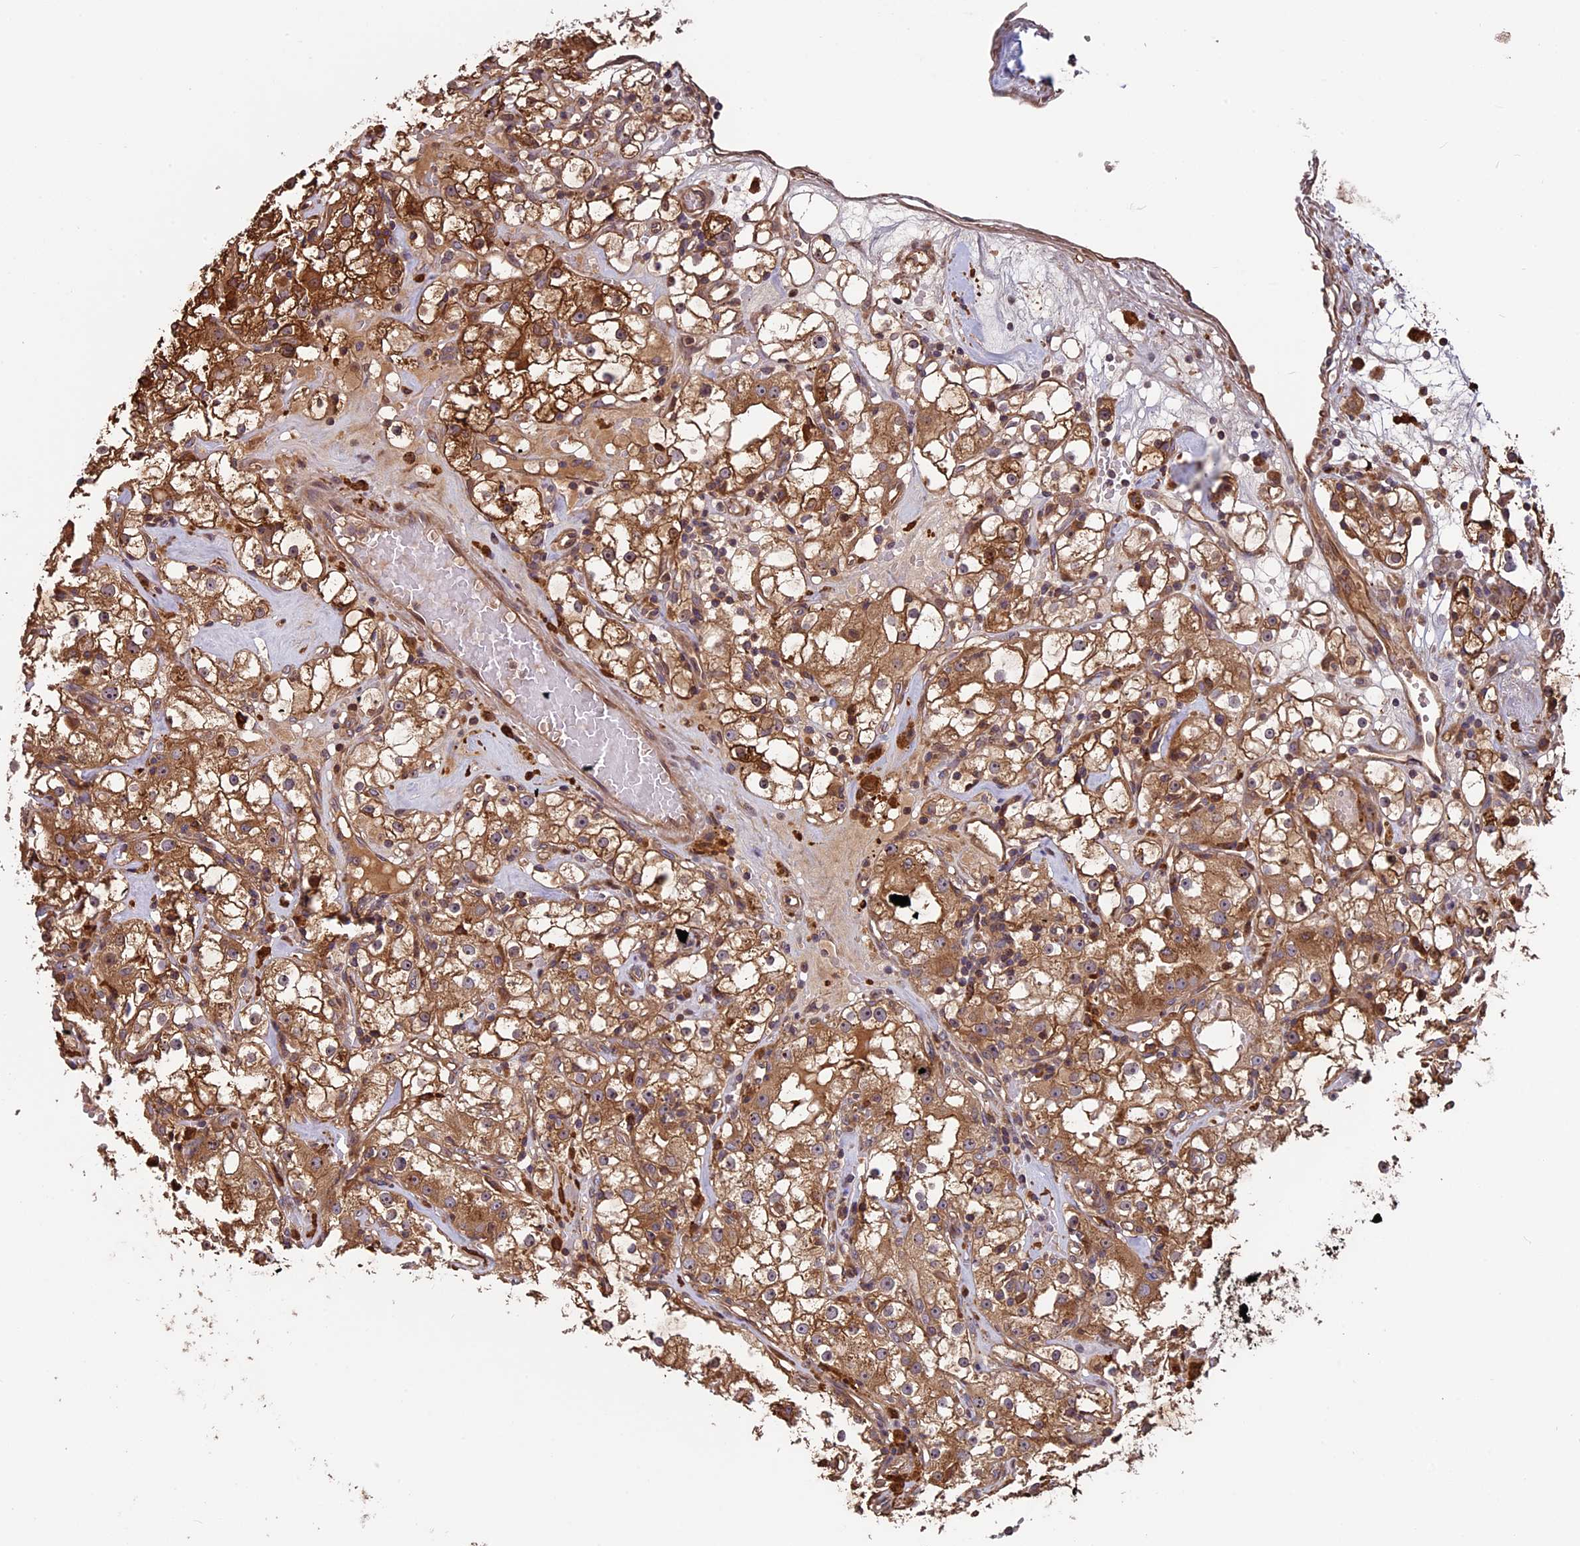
{"staining": {"intensity": "moderate", "quantity": ">75%", "location": "cytoplasmic/membranous"}, "tissue": "renal cancer", "cell_type": "Tumor cells", "image_type": "cancer", "snomed": [{"axis": "morphology", "description": "Adenocarcinoma, NOS"}, {"axis": "topography", "description": "Kidney"}], "caption": "DAB (3,3'-diaminobenzidine) immunohistochemical staining of renal cancer (adenocarcinoma) reveals moderate cytoplasmic/membranous protein staining in approximately >75% of tumor cells.", "gene": "VWA3A", "patient": {"sex": "male", "age": 56}}